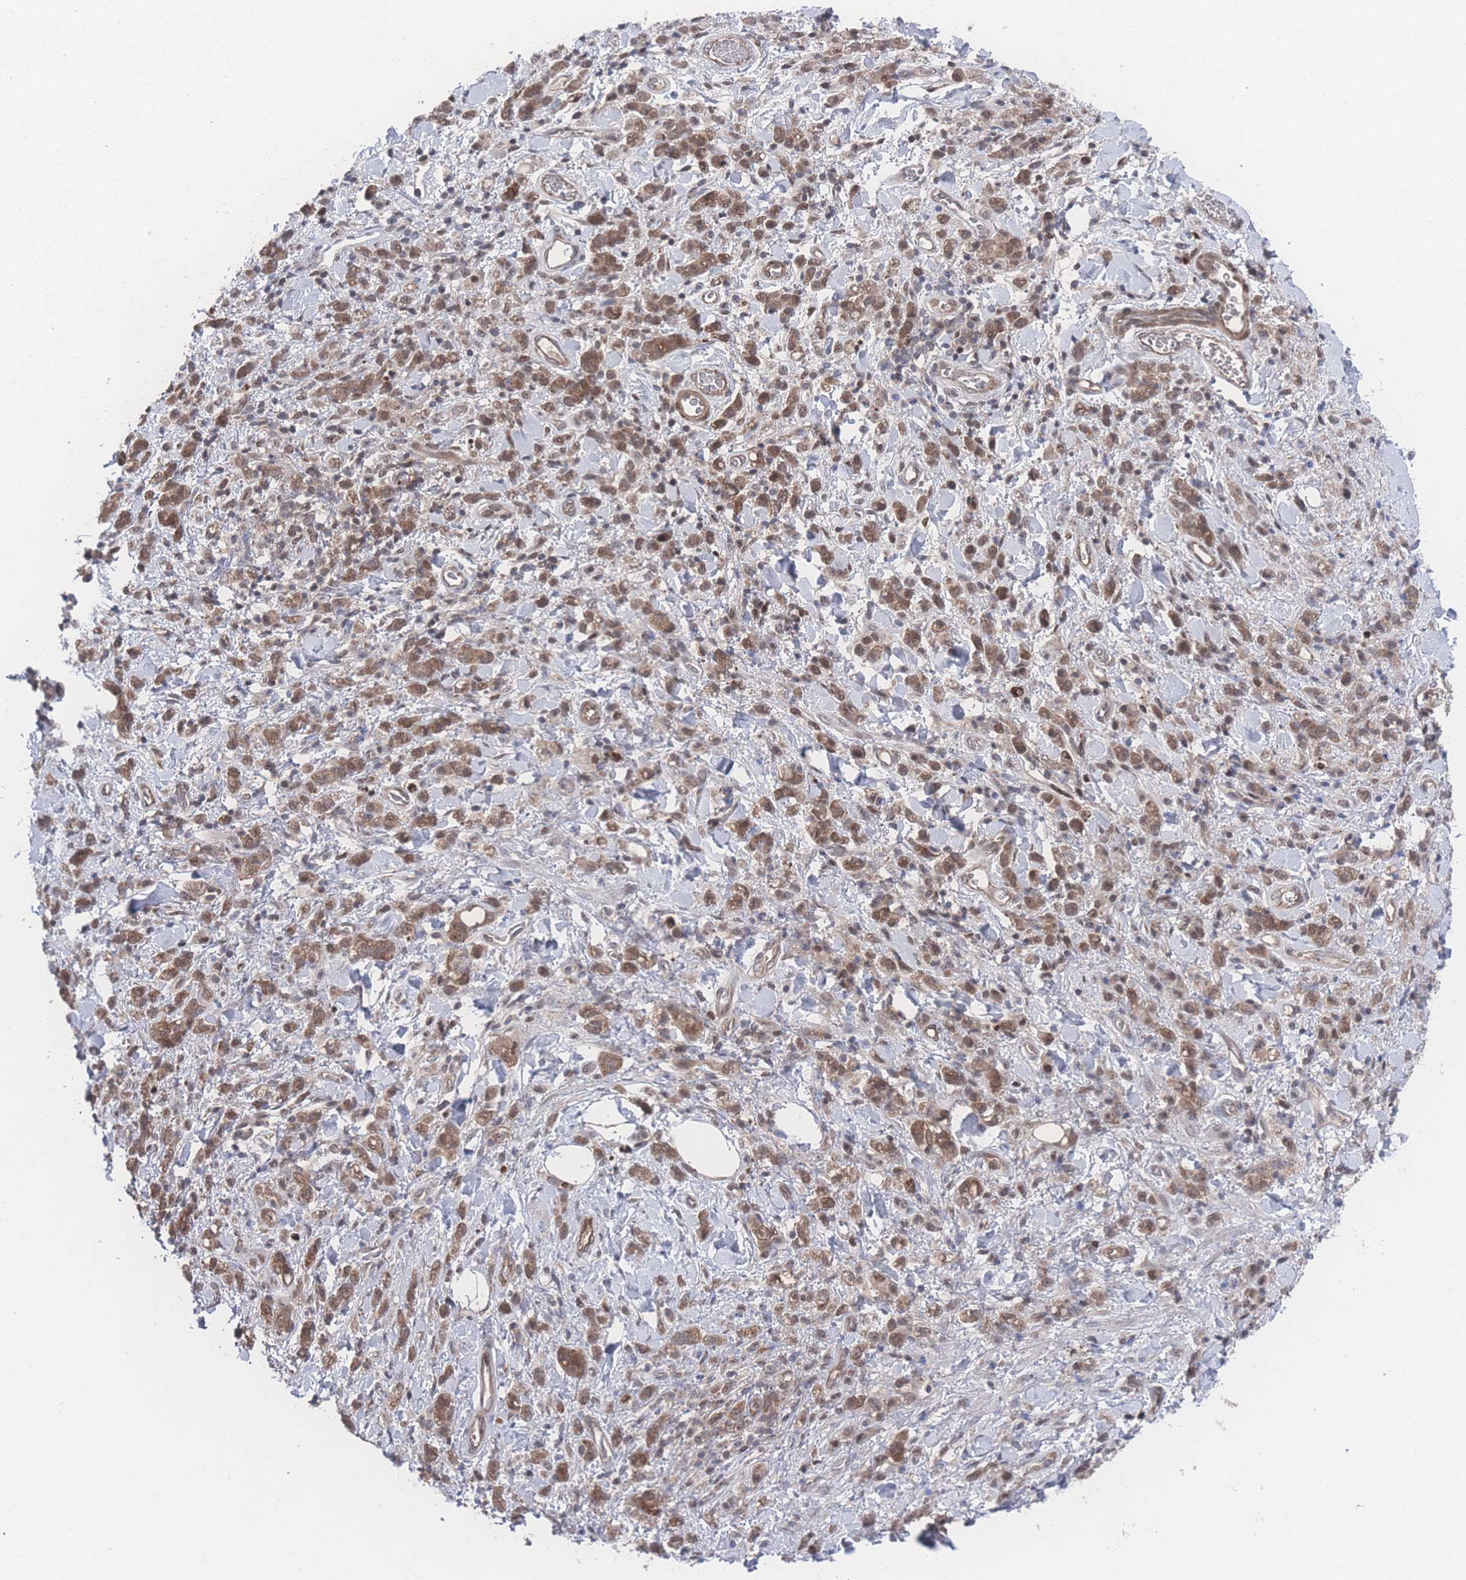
{"staining": {"intensity": "moderate", "quantity": ">75%", "location": "cytoplasmic/membranous,nuclear"}, "tissue": "stomach cancer", "cell_type": "Tumor cells", "image_type": "cancer", "snomed": [{"axis": "morphology", "description": "Adenocarcinoma, NOS"}, {"axis": "topography", "description": "Stomach"}], "caption": "Moderate cytoplasmic/membranous and nuclear staining is present in approximately >75% of tumor cells in stomach cancer (adenocarcinoma).", "gene": "PSMA1", "patient": {"sex": "male", "age": 77}}